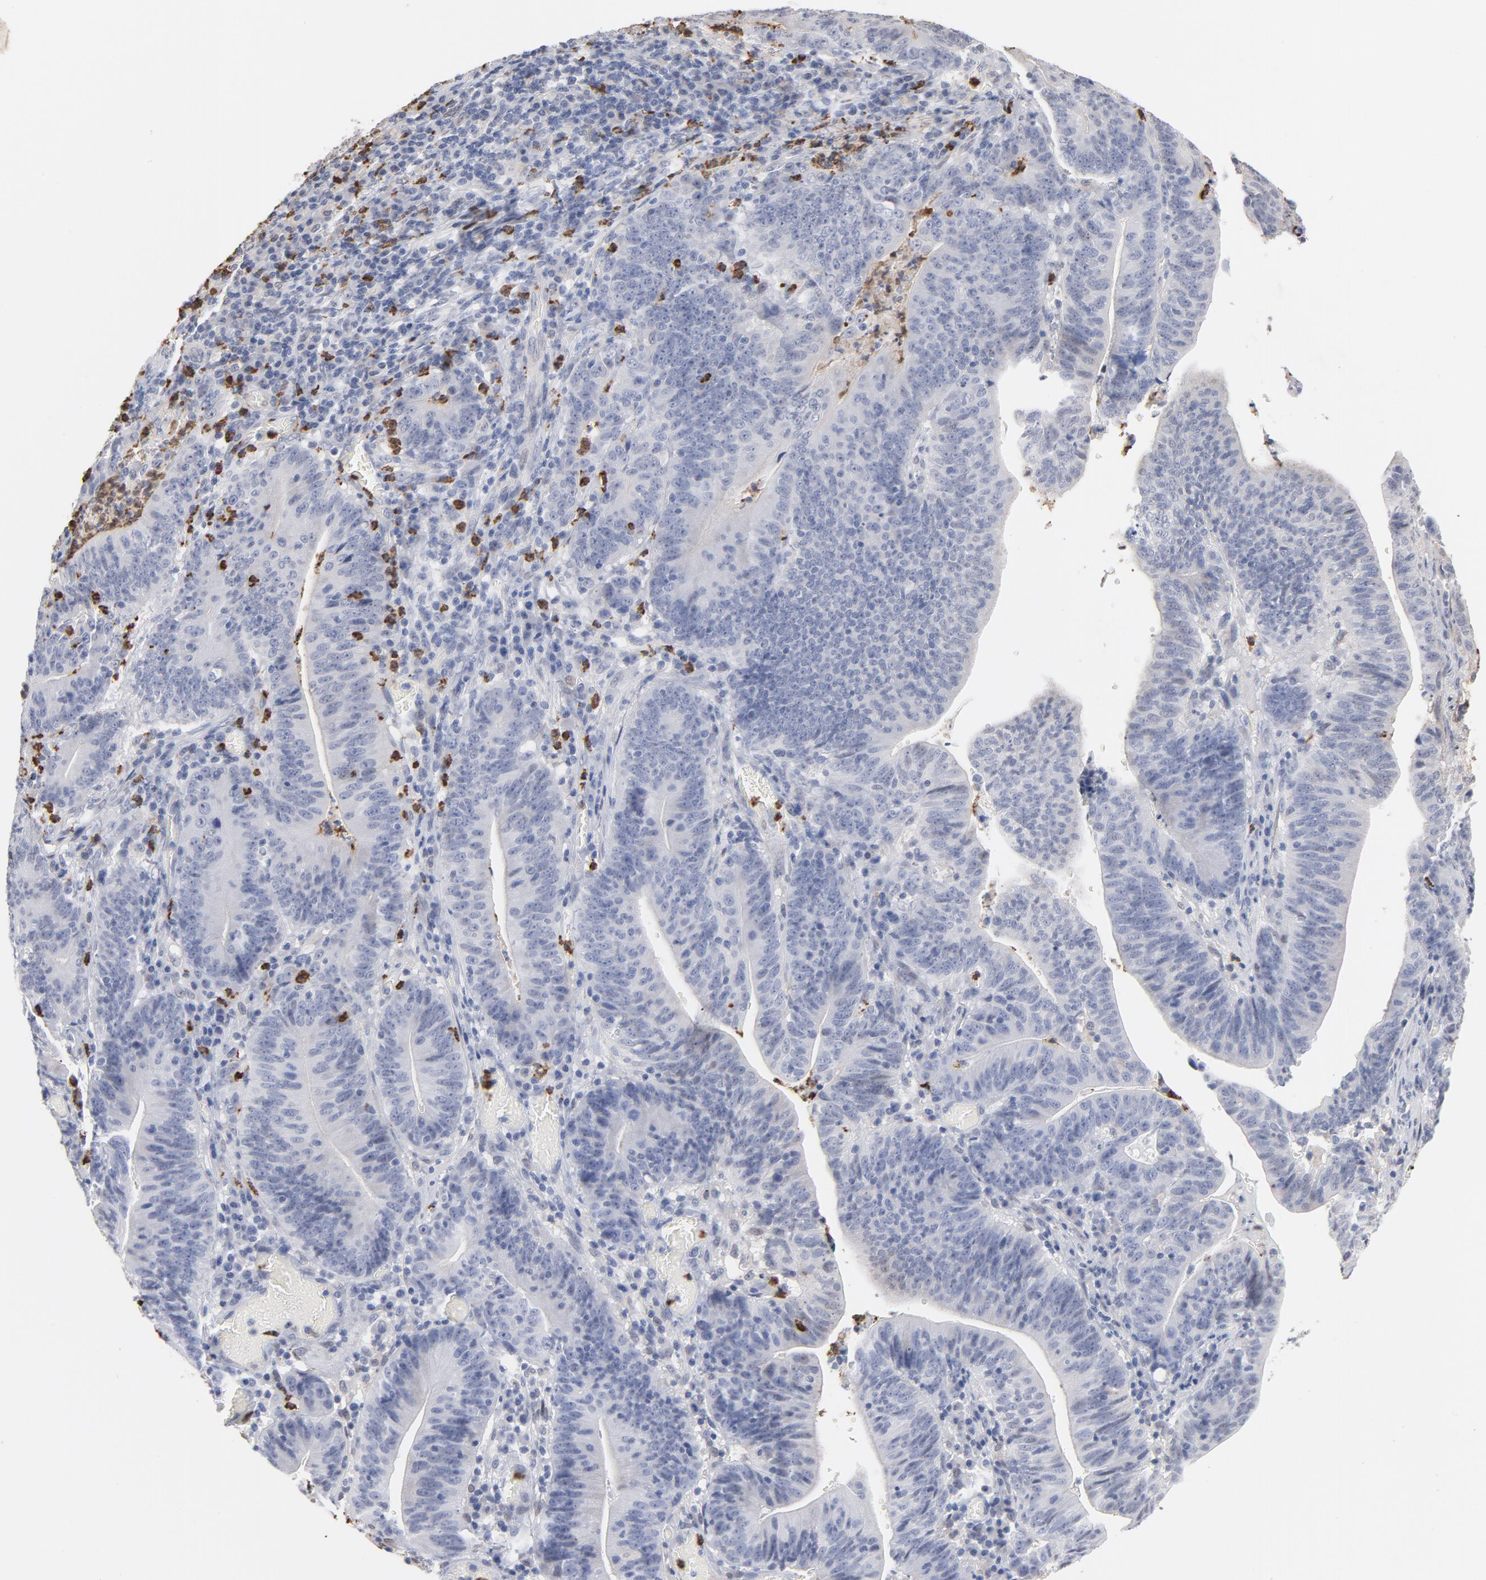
{"staining": {"intensity": "negative", "quantity": "none", "location": "none"}, "tissue": "stomach cancer", "cell_type": "Tumor cells", "image_type": "cancer", "snomed": [{"axis": "morphology", "description": "Adenocarcinoma, NOS"}, {"axis": "topography", "description": "Stomach, lower"}], "caption": "Immunohistochemistry micrograph of neoplastic tissue: stomach cancer (adenocarcinoma) stained with DAB (3,3'-diaminobenzidine) displays no significant protein positivity in tumor cells. The staining is performed using DAB (3,3'-diaminobenzidine) brown chromogen with nuclei counter-stained in using hematoxylin.", "gene": "PNMA1", "patient": {"sex": "female", "age": 86}}